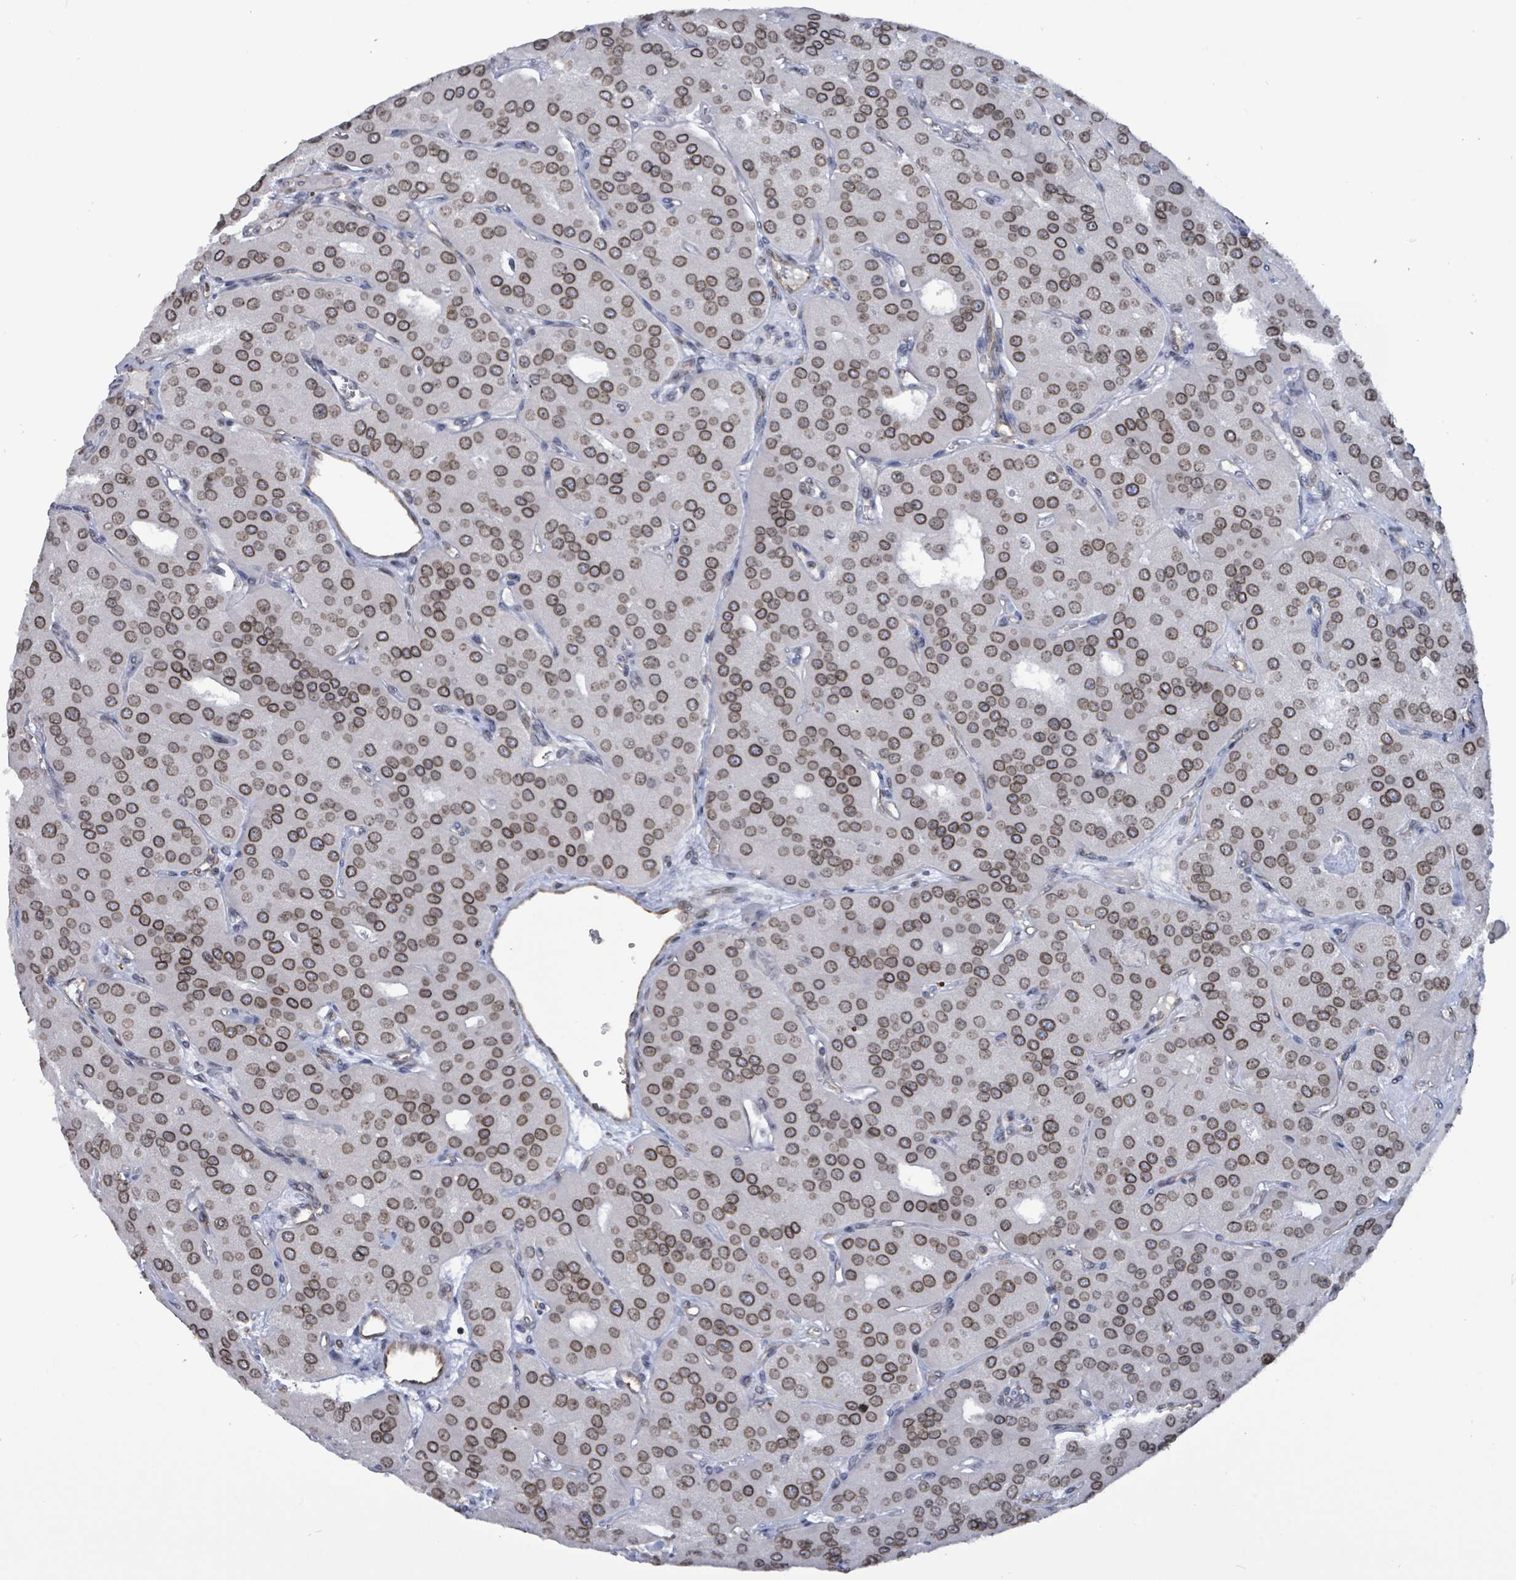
{"staining": {"intensity": "moderate", "quantity": ">75%", "location": "cytoplasmic/membranous,nuclear"}, "tissue": "parathyroid gland", "cell_type": "Glandular cells", "image_type": "normal", "snomed": [{"axis": "morphology", "description": "Normal tissue, NOS"}, {"axis": "morphology", "description": "Adenoma, NOS"}, {"axis": "topography", "description": "Parathyroid gland"}], "caption": "The photomicrograph reveals staining of benign parathyroid gland, revealing moderate cytoplasmic/membranous,nuclear protein staining (brown color) within glandular cells.", "gene": "RRN3", "patient": {"sex": "female", "age": 86}}